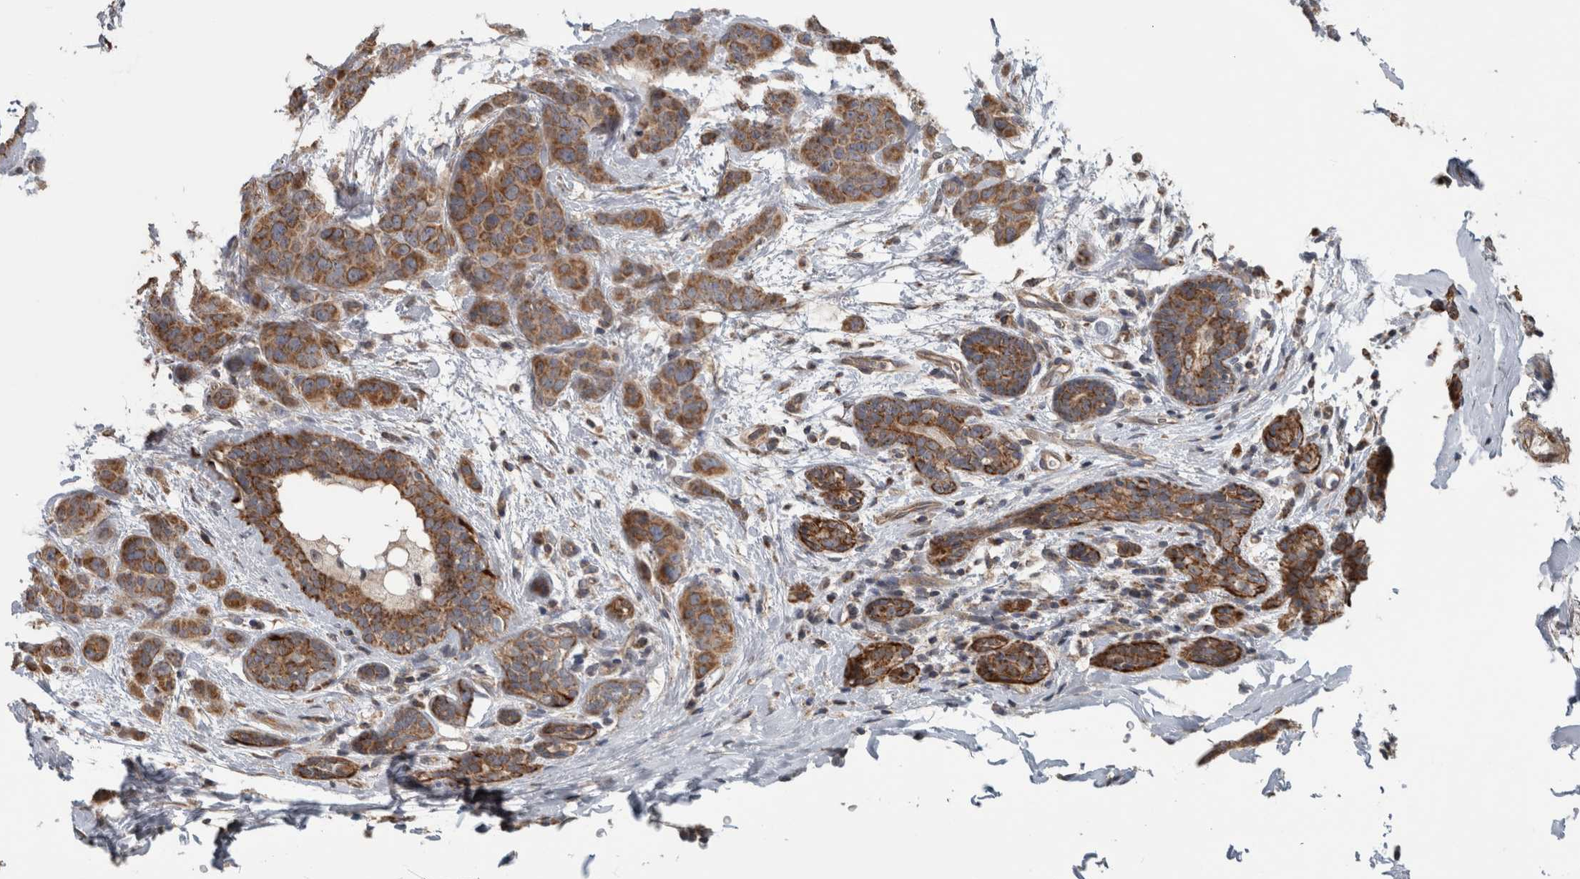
{"staining": {"intensity": "moderate", "quantity": ">75%", "location": "cytoplasmic/membranous"}, "tissue": "breast cancer", "cell_type": "Tumor cells", "image_type": "cancer", "snomed": [{"axis": "morphology", "description": "Normal tissue, NOS"}, {"axis": "morphology", "description": "Duct carcinoma"}, {"axis": "topography", "description": "Breast"}], "caption": "Immunohistochemical staining of infiltrating ductal carcinoma (breast) displays medium levels of moderate cytoplasmic/membranous protein staining in approximately >75% of tumor cells.", "gene": "ARMC1", "patient": {"sex": "female", "age": 40}}